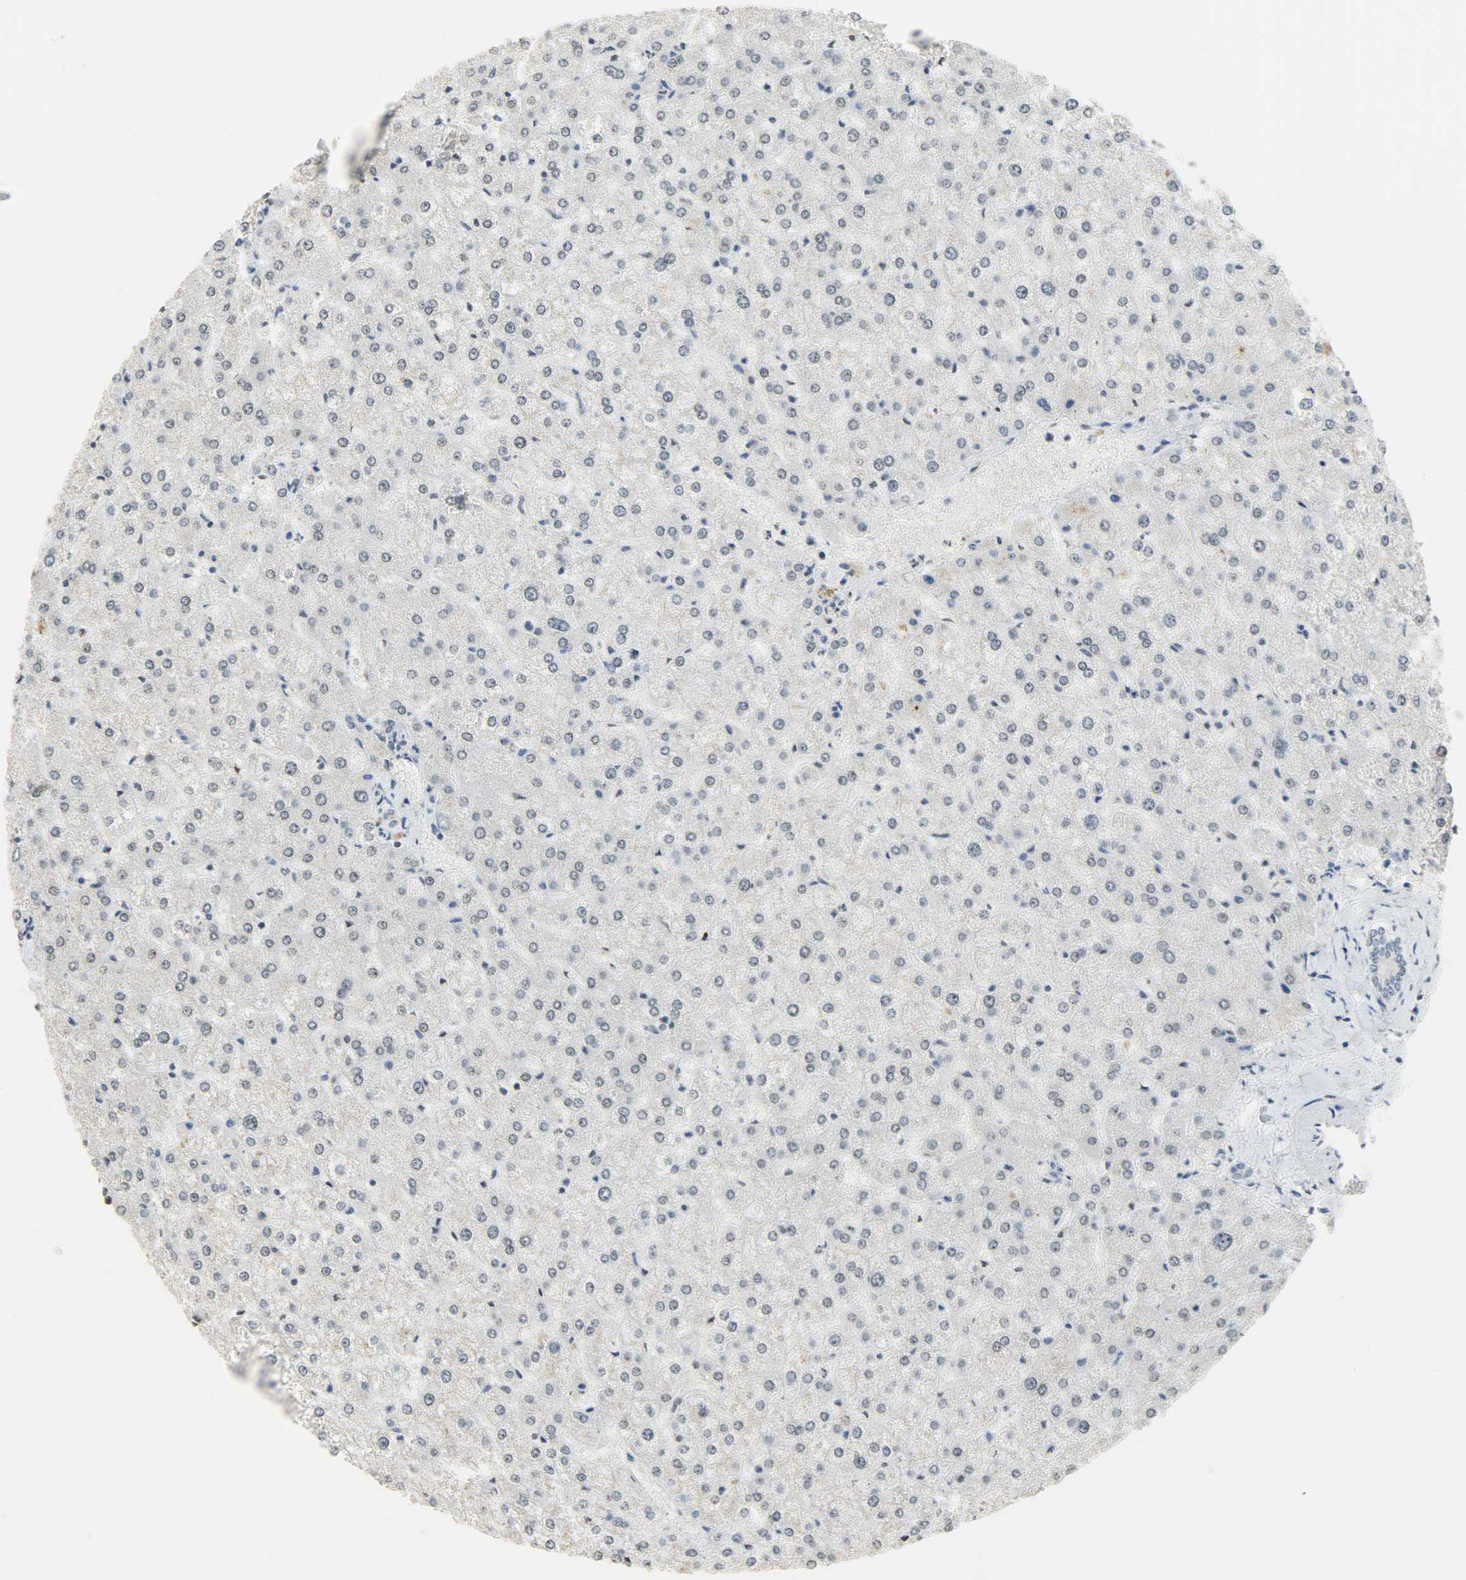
{"staining": {"intensity": "negative", "quantity": "none", "location": "none"}, "tissue": "liver", "cell_type": "Cholangiocytes", "image_type": "normal", "snomed": [{"axis": "morphology", "description": "Normal tissue, NOS"}, {"axis": "topography", "description": "Liver"}], "caption": "Cholangiocytes show no significant positivity in normal liver. The staining is performed using DAB brown chromogen with nuclei counter-stained in using hematoxylin.", "gene": "DNAJB6", "patient": {"sex": "female", "age": 32}}